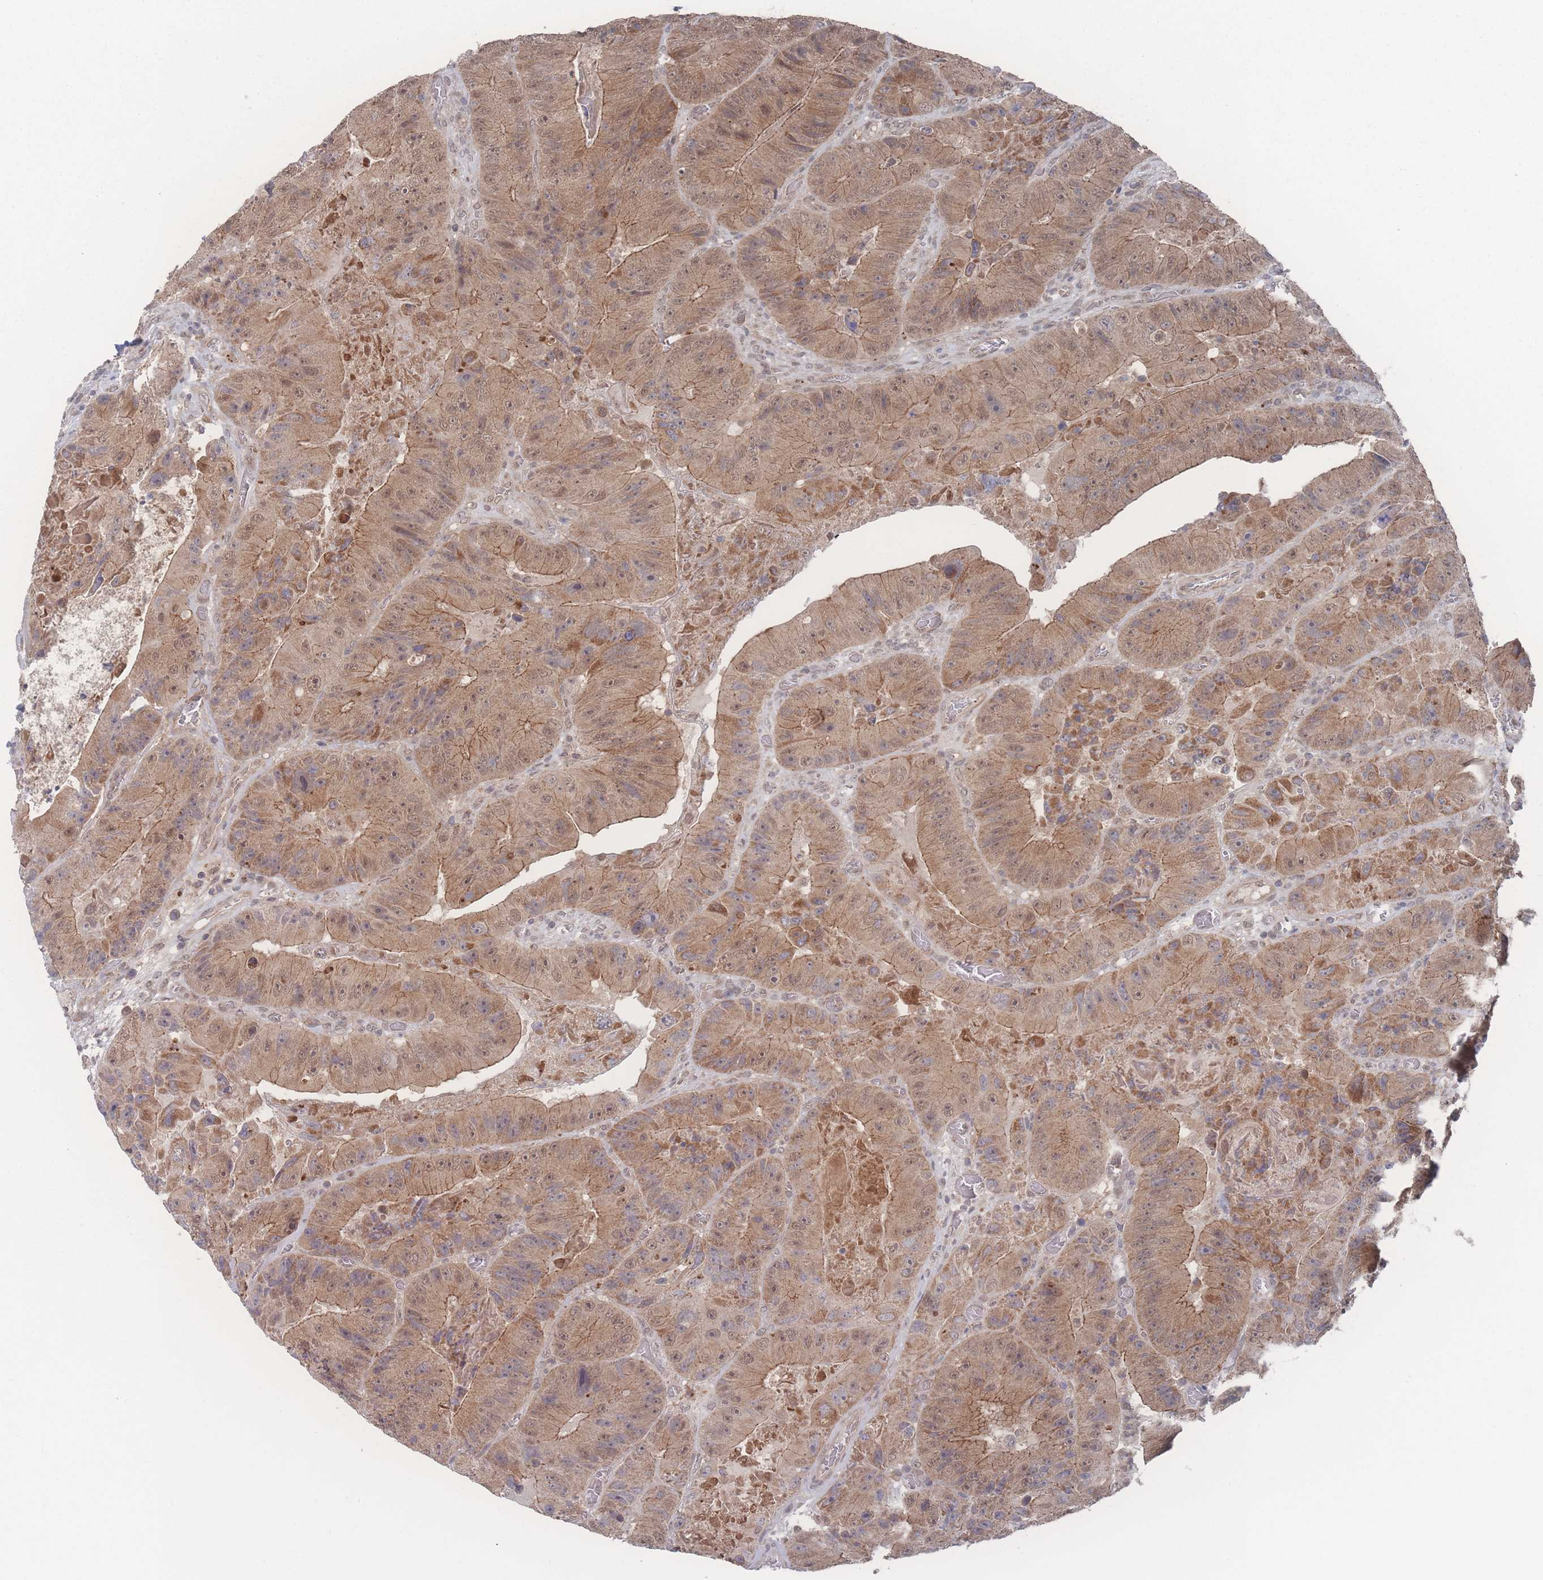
{"staining": {"intensity": "moderate", "quantity": ">75%", "location": "cytoplasmic/membranous"}, "tissue": "colorectal cancer", "cell_type": "Tumor cells", "image_type": "cancer", "snomed": [{"axis": "morphology", "description": "Adenocarcinoma, NOS"}, {"axis": "topography", "description": "Colon"}], "caption": "There is medium levels of moderate cytoplasmic/membranous positivity in tumor cells of colorectal cancer, as demonstrated by immunohistochemical staining (brown color).", "gene": "NBEAL1", "patient": {"sex": "female", "age": 86}}